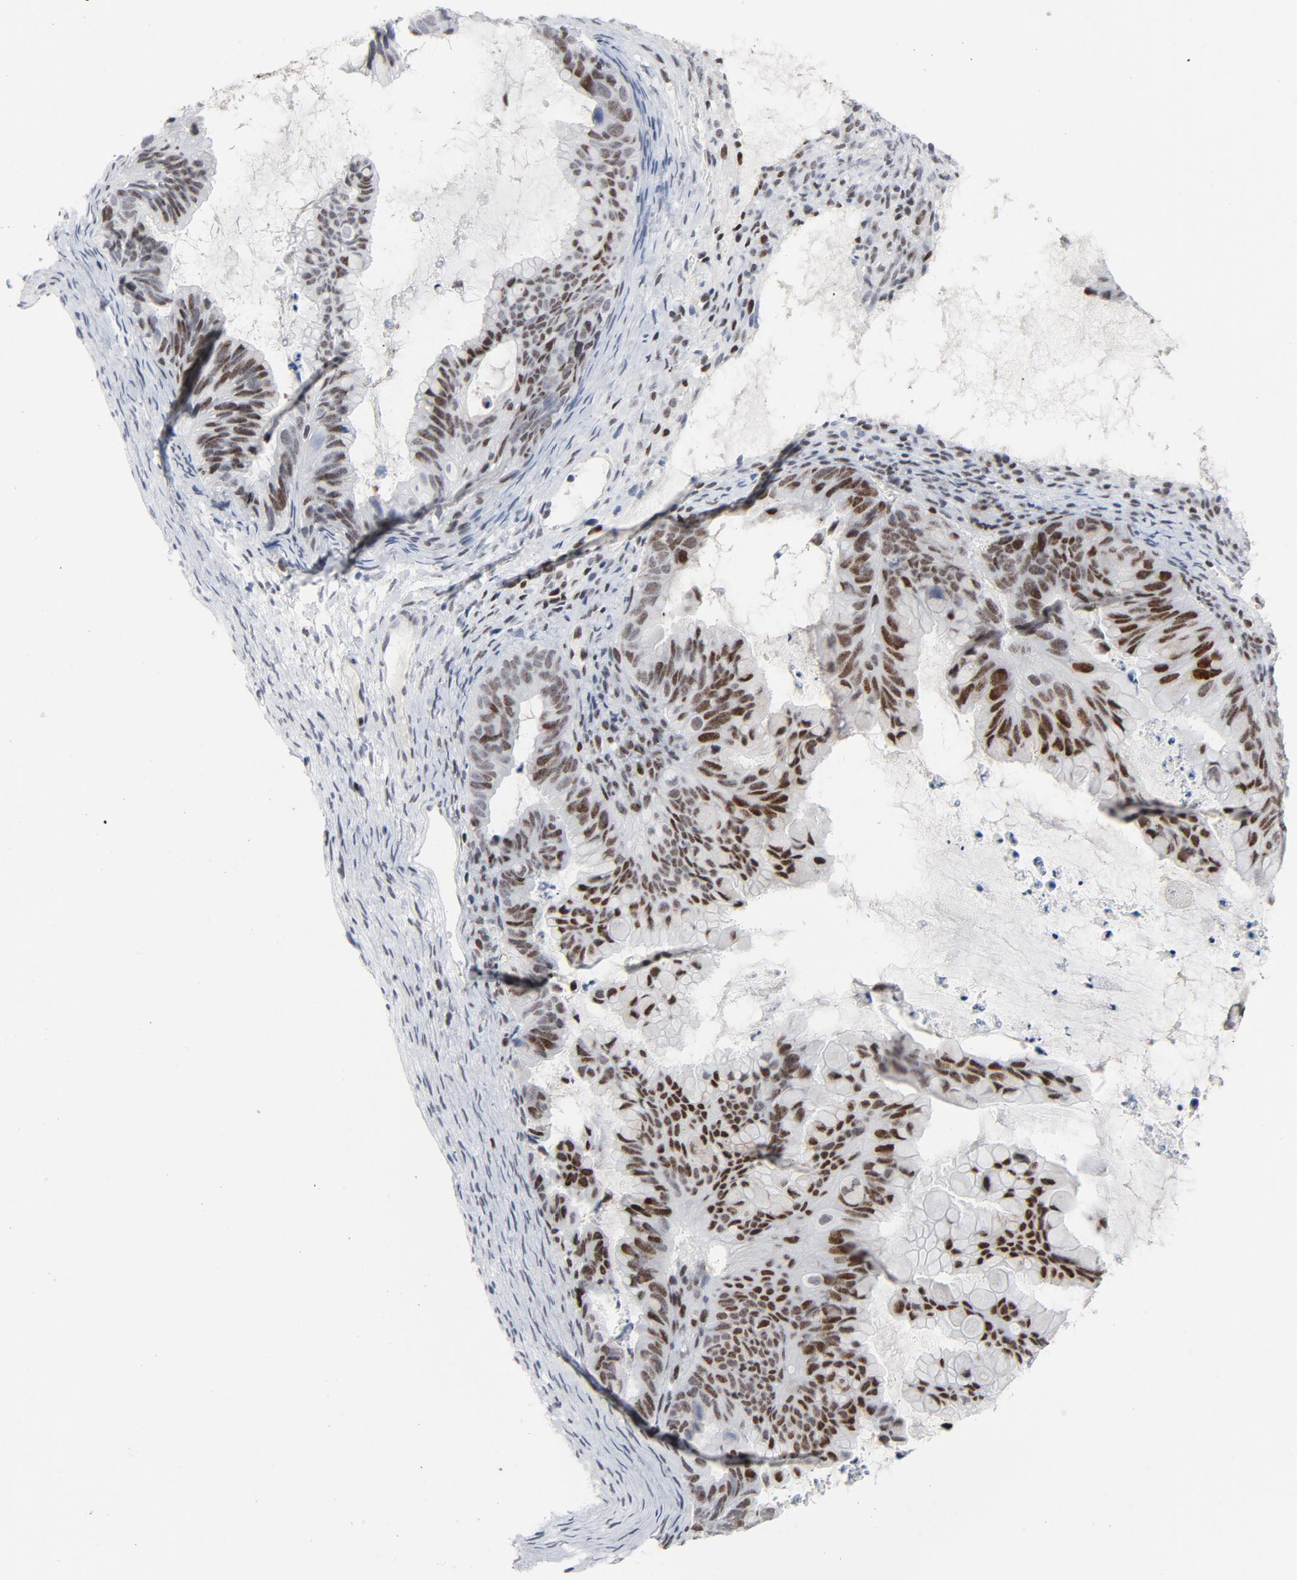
{"staining": {"intensity": "moderate", "quantity": ">75%", "location": "nuclear"}, "tissue": "ovarian cancer", "cell_type": "Tumor cells", "image_type": "cancer", "snomed": [{"axis": "morphology", "description": "Cystadenocarcinoma, mucinous, NOS"}, {"axis": "topography", "description": "Ovary"}], "caption": "High-magnification brightfield microscopy of ovarian mucinous cystadenocarcinoma stained with DAB (3,3'-diaminobenzidine) (brown) and counterstained with hematoxylin (blue). tumor cells exhibit moderate nuclear expression is present in about>75% of cells.", "gene": "HSF1", "patient": {"sex": "female", "age": 36}}